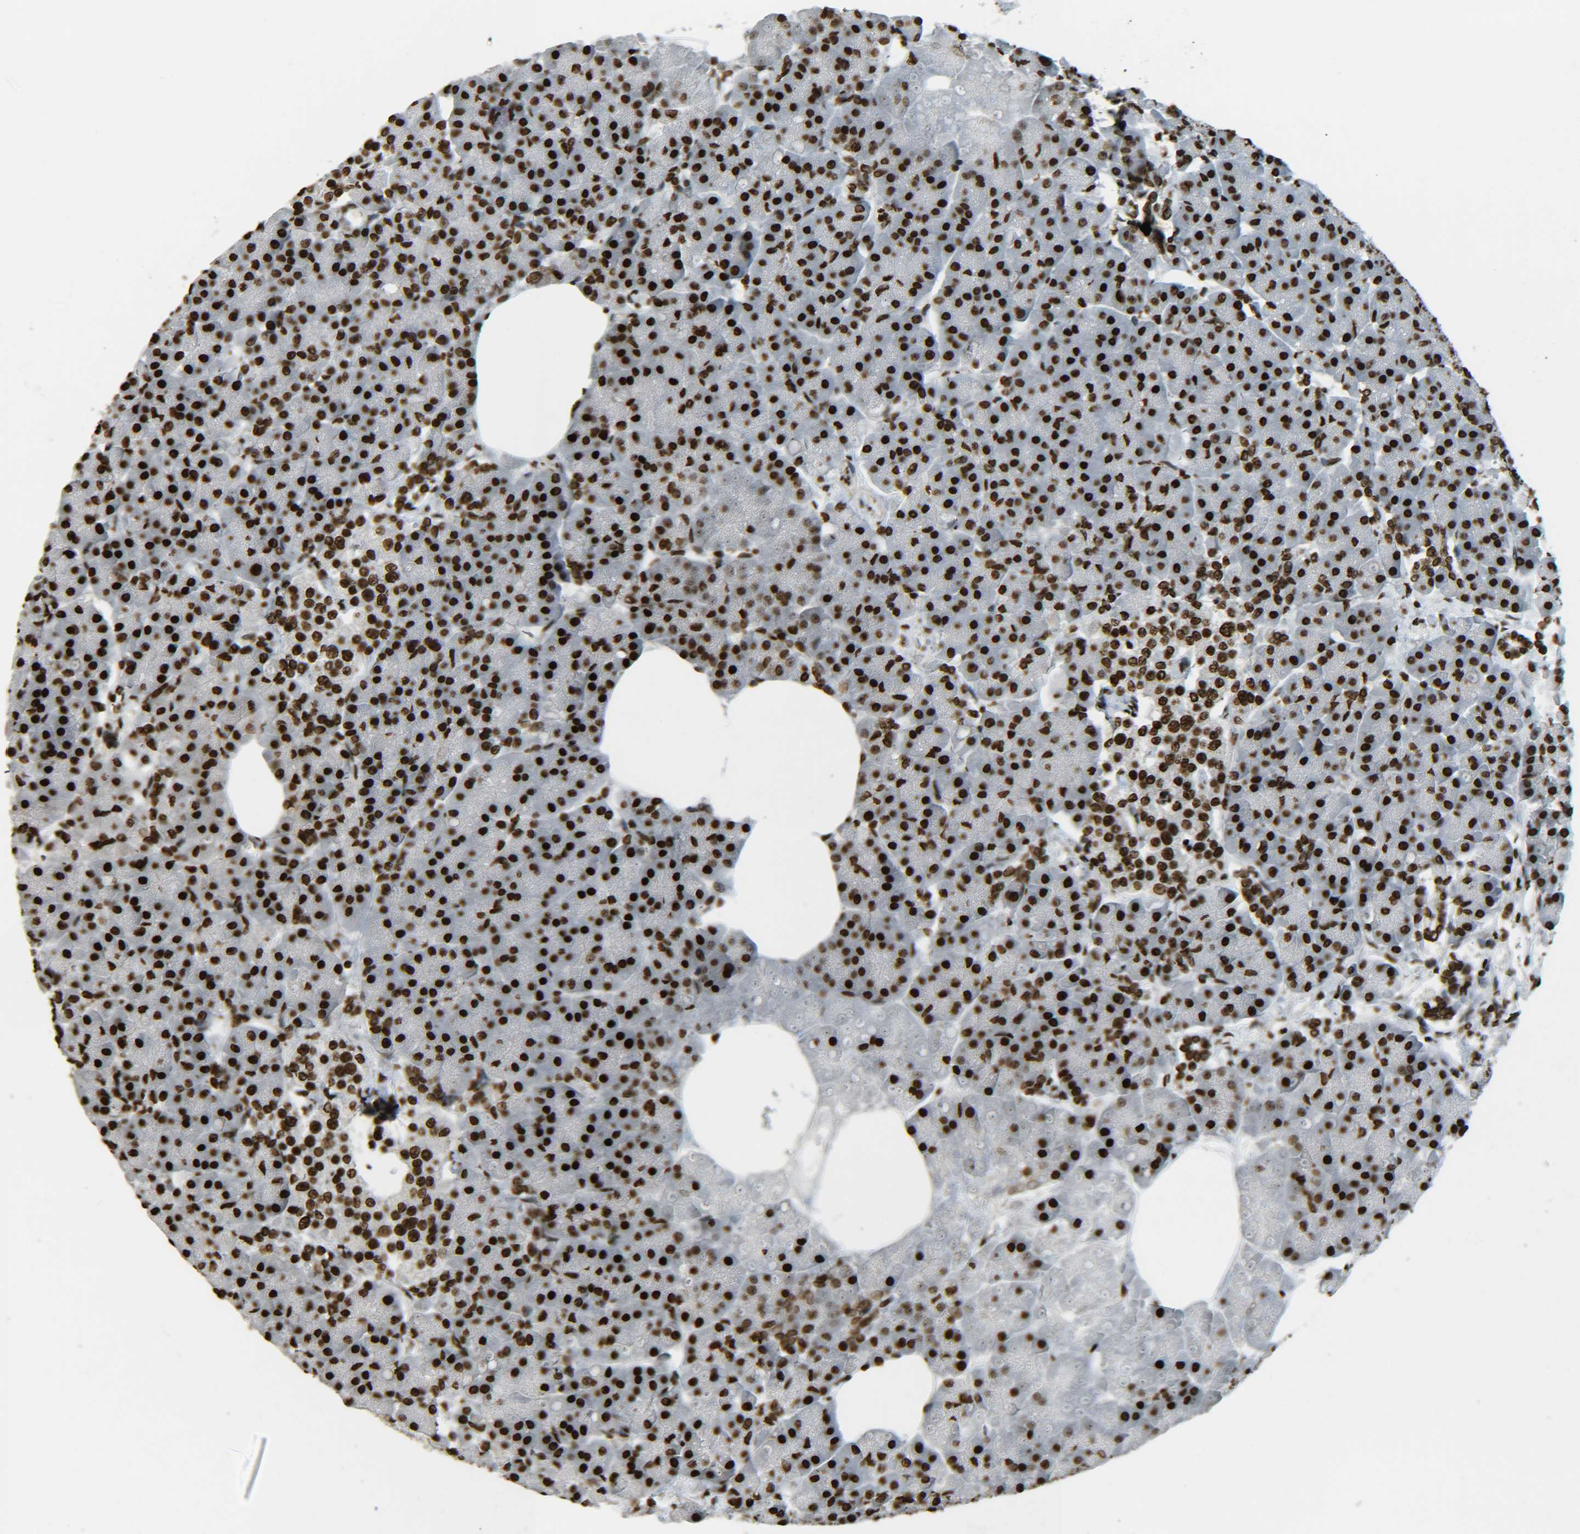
{"staining": {"intensity": "strong", "quantity": ">75%", "location": "nuclear"}, "tissue": "pancreas", "cell_type": "Exocrine glandular cells", "image_type": "normal", "snomed": [{"axis": "morphology", "description": "Normal tissue, NOS"}, {"axis": "topography", "description": "Pancreas"}], "caption": "Strong nuclear staining for a protein is seen in approximately >75% of exocrine glandular cells of unremarkable pancreas using immunohistochemistry.", "gene": "H4C16", "patient": {"sex": "female", "age": 70}}